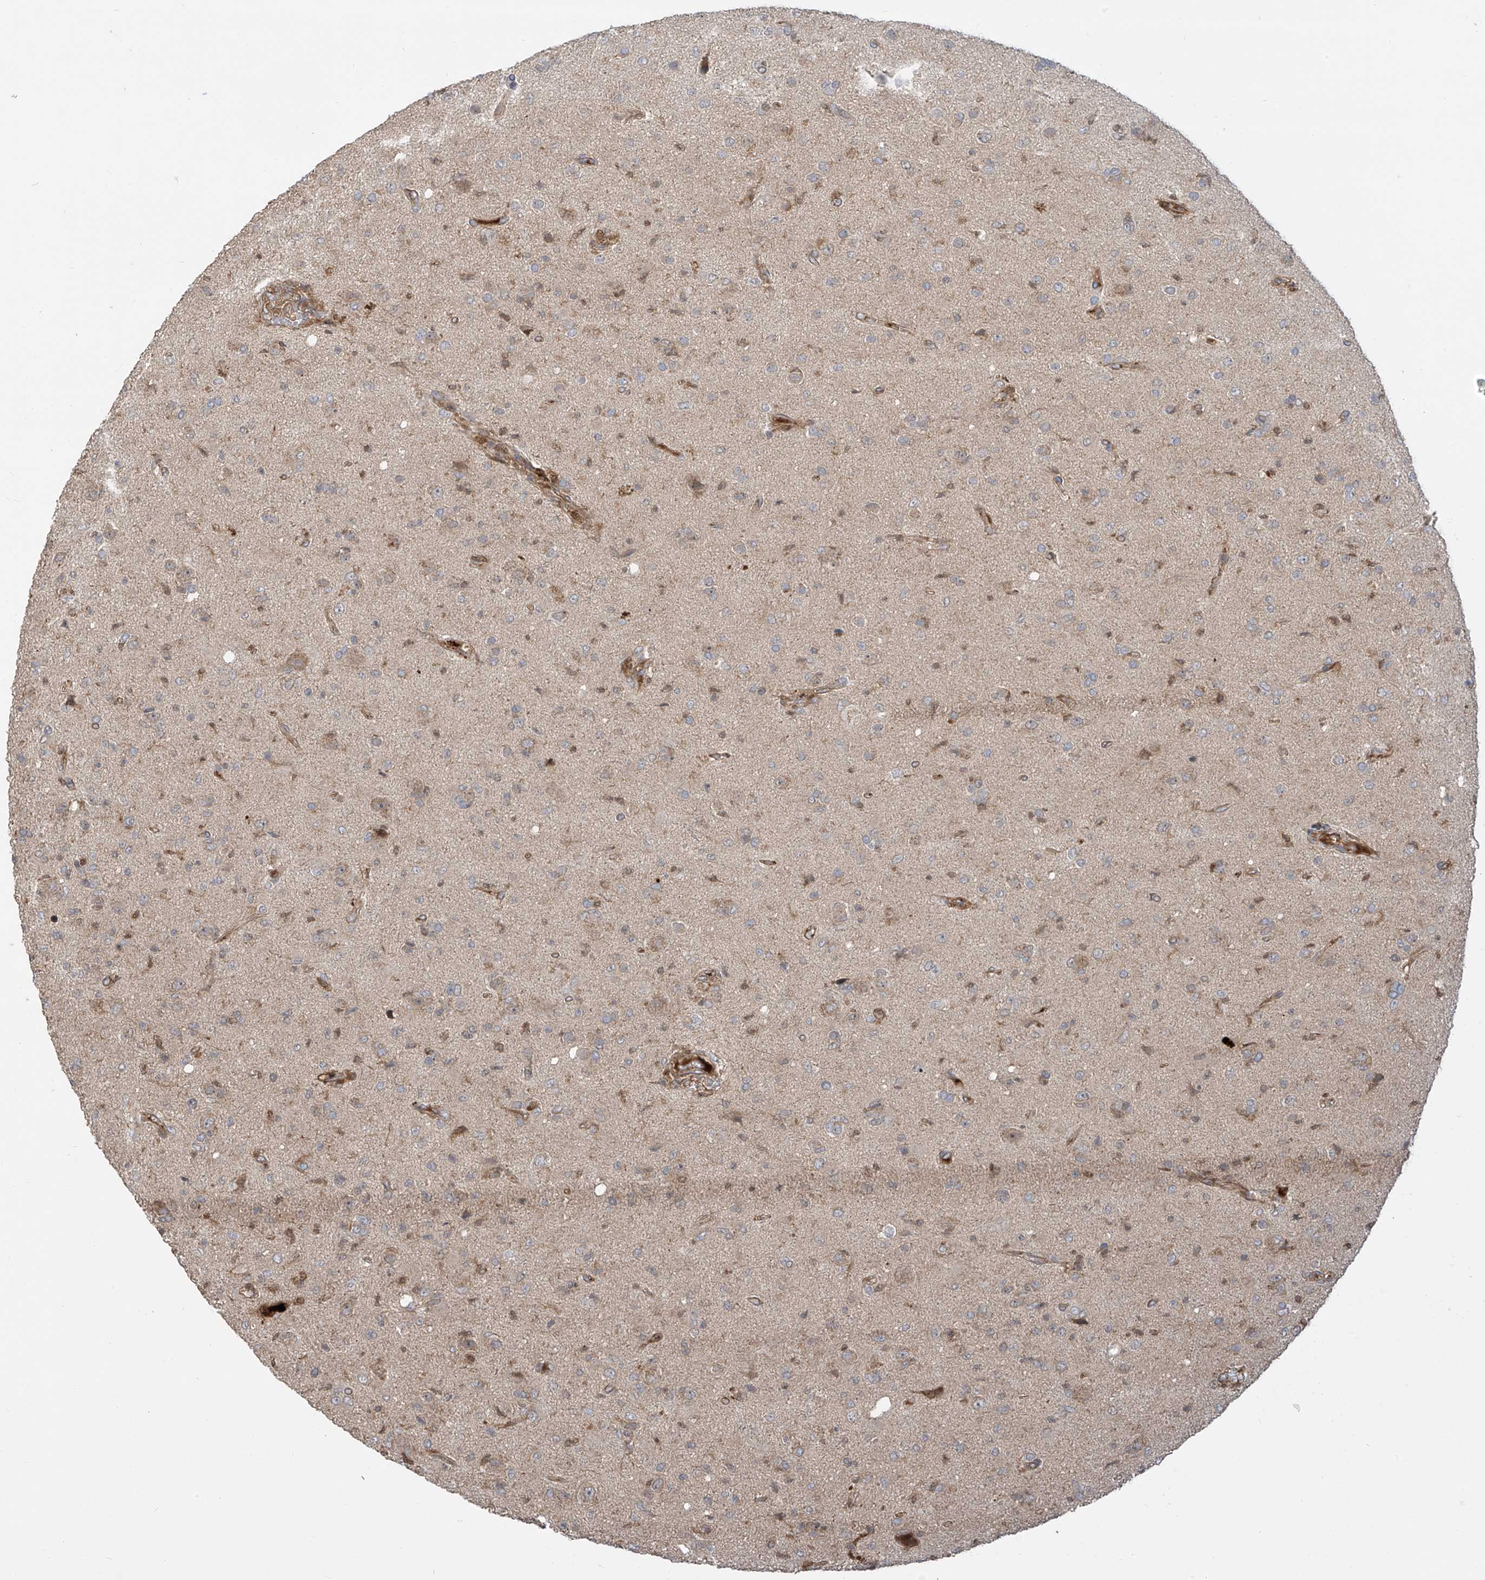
{"staining": {"intensity": "negative", "quantity": "none", "location": "none"}, "tissue": "glioma", "cell_type": "Tumor cells", "image_type": "cancer", "snomed": [{"axis": "morphology", "description": "Glioma, malignant, High grade"}, {"axis": "topography", "description": "Brain"}], "caption": "Human high-grade glioma (malignant) stained for a protein using immunohistochemistry reveals no staining in tumor cells.", "gene": "ATAD2B", "patient": {"sex": "female", "age": 57}}